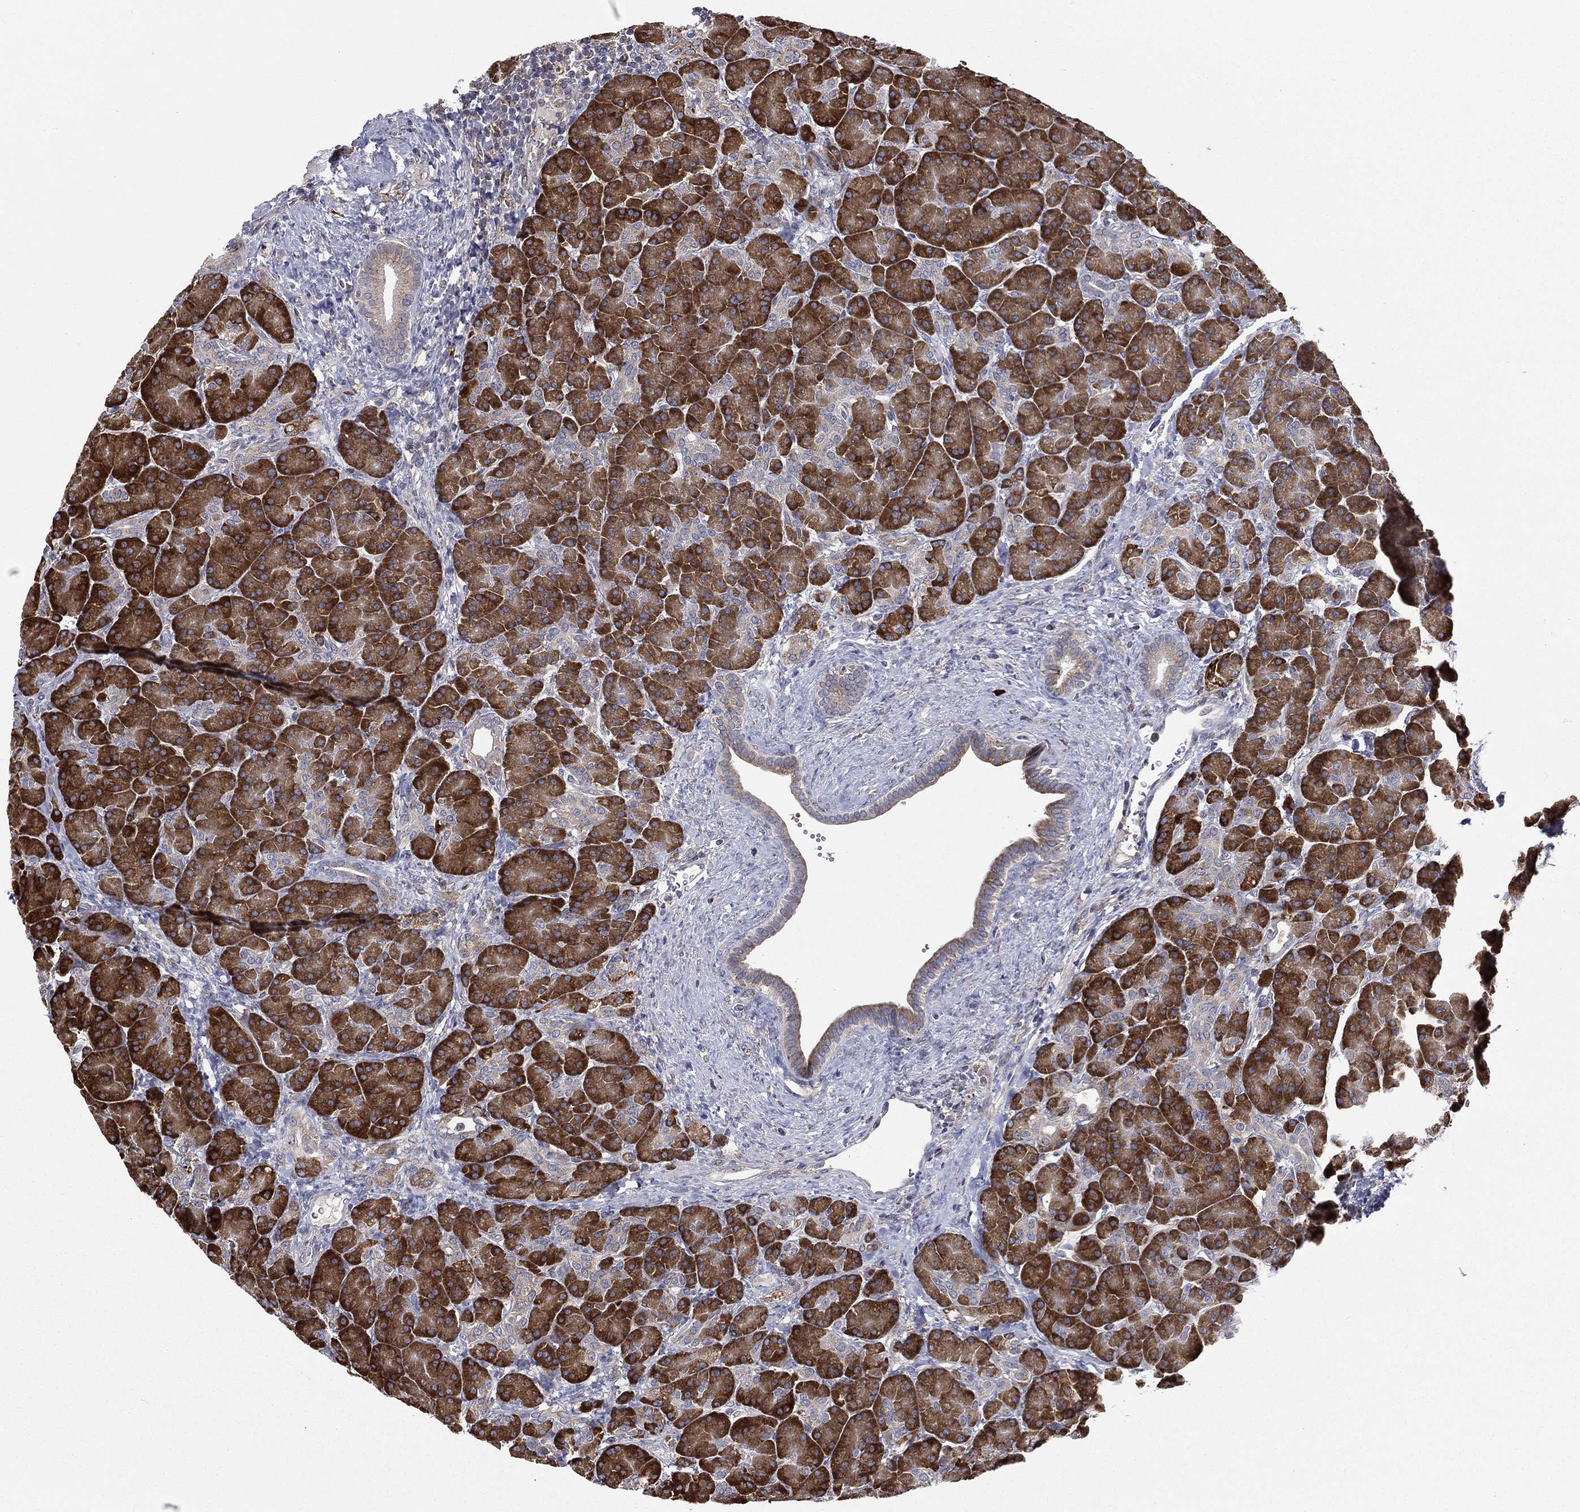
{"staining": {"intensity": "strong", "quantity": ">75%", "location": "nuclear"}, "tissue": "pancreas", "cell_type": "Exocrine glandular cells", "image_type": "normal", "snomed": [{"axis": "morphology", "description": "Normal tissue, NOS"}, {"axis": "topography", "description": "Pancreas"}], "caption": "This photomicrograph demonstrates immunohistochemistry (IHC) staining of normal pancreas, with high strong nuclear staining in approximately >75% of exocrine glandular cells.", "gene": "C20orf96", "patient": {"sex": "female", "age": 63}}